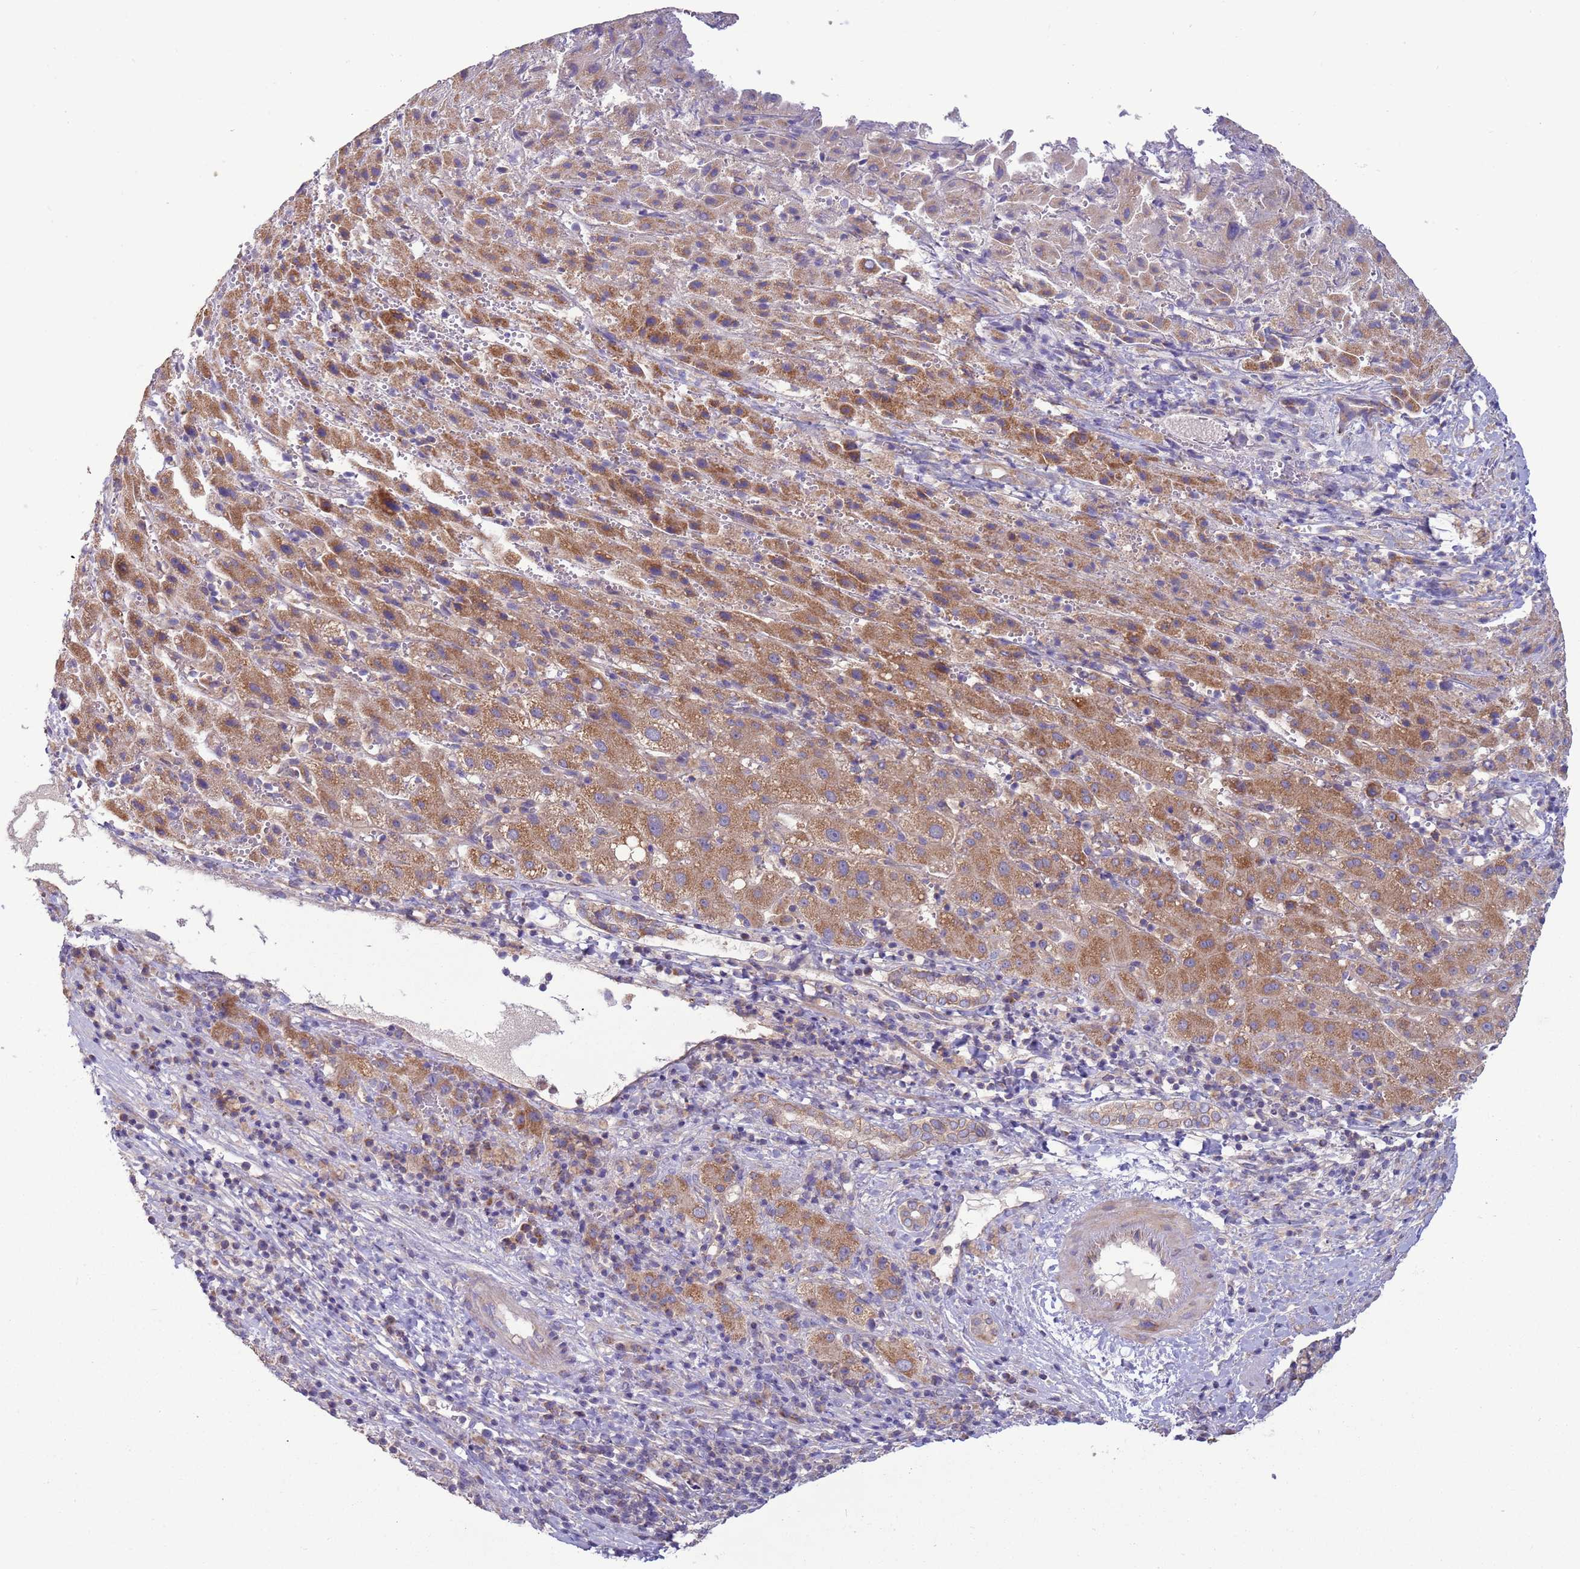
{"staining": {"intensity": "moderate", "quantity": ">75%", "location": "cytoplasmic/membranous"}, "tissue": "liver cancer", "cell_type": "Tumor cells", "image_type": "cancer", "snomed": [{"axis": "morphology", "description": "Carcinoma, Hepatocellular, NOS"}, {"axis": "topography", "description": "Liver"}], "caption": "There is medium levels of moderate cytoplasmic/membranous positivity in tumor cells of hepatocellular carcinoma (liver), as demonstrated by immunohistochemical staining (brown color).", "gene": "UQCRQ", "patient": {"sex": "female", "age": 58}}